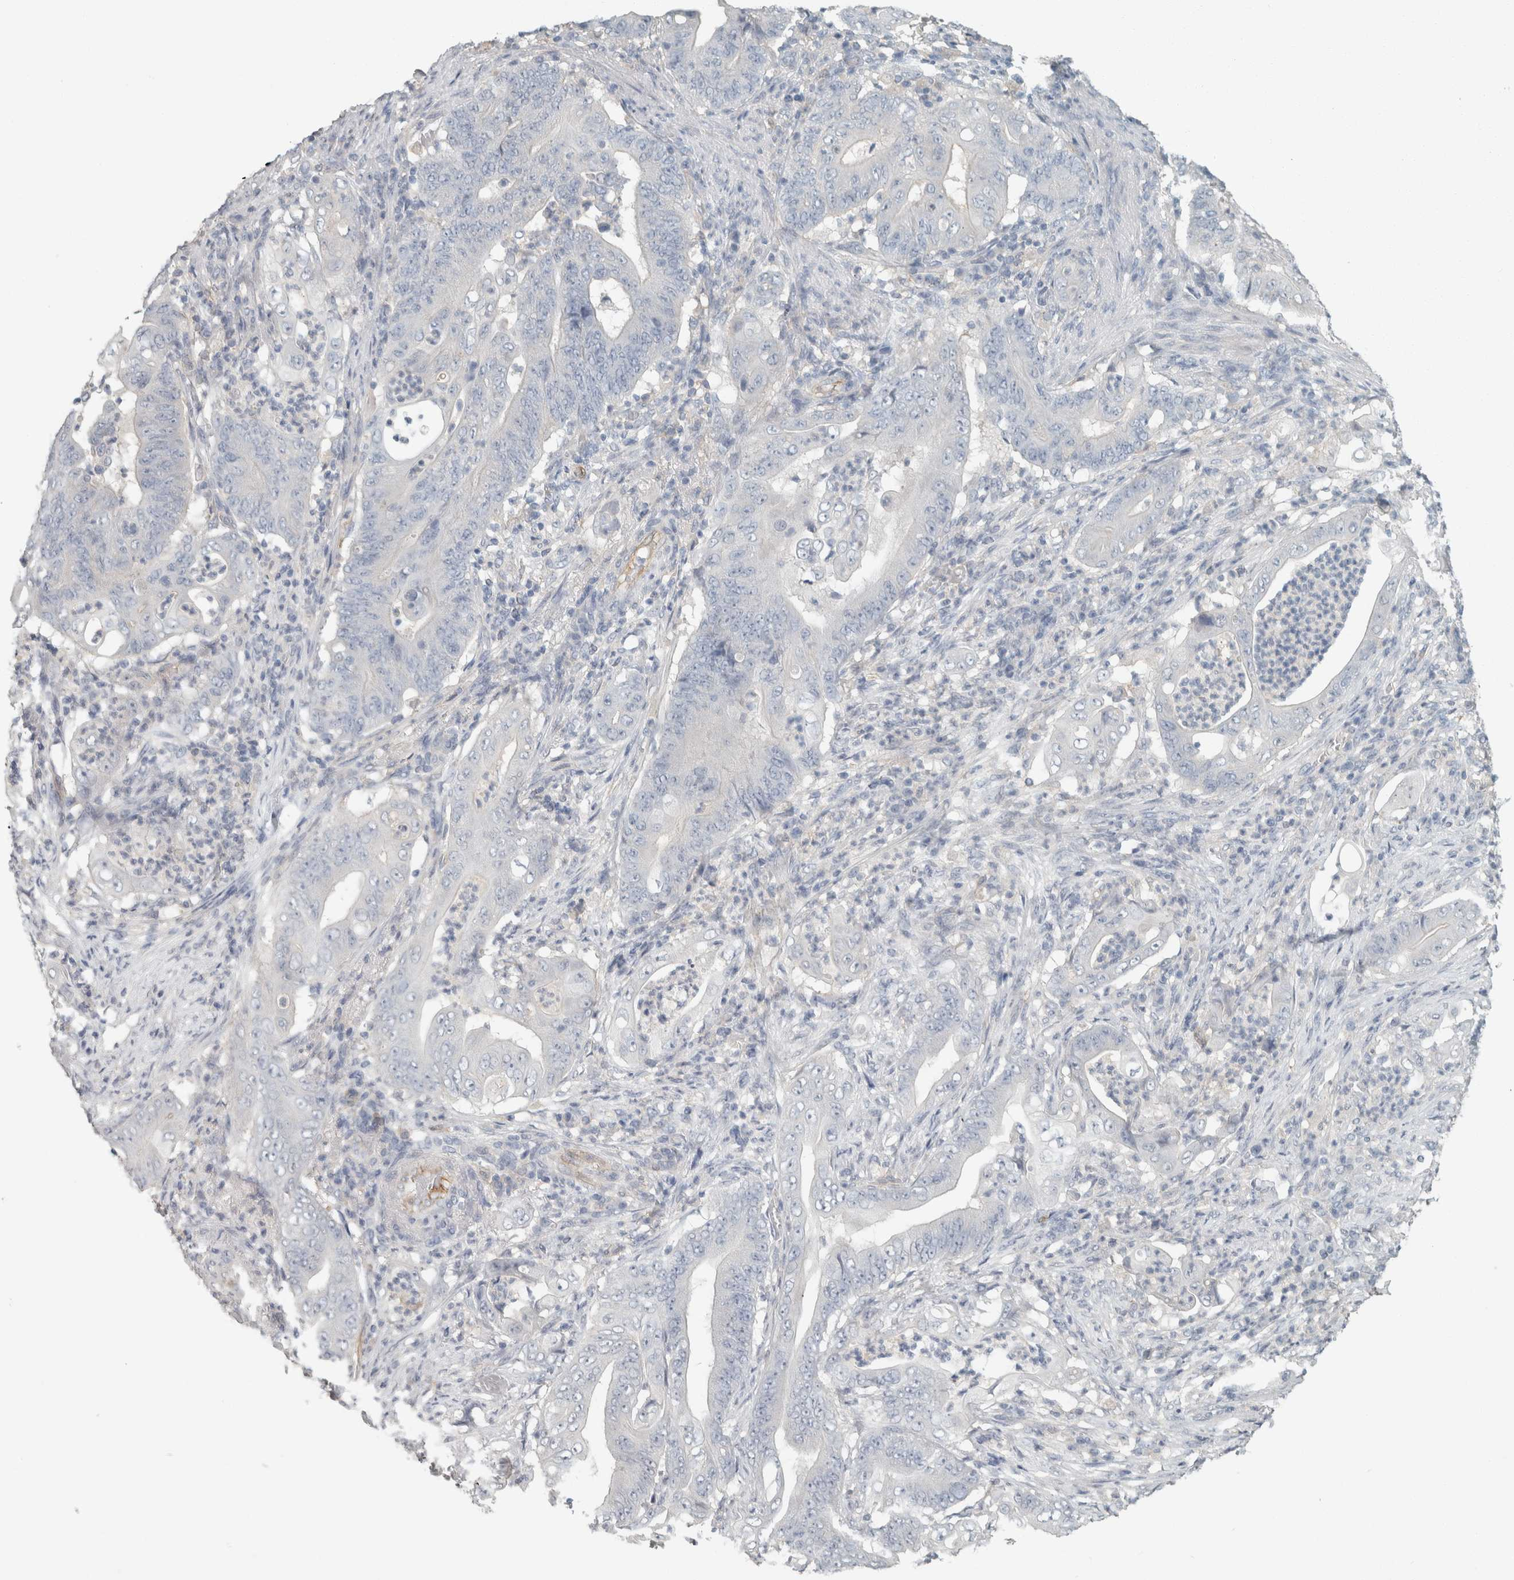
{"staining": {"intensity": "negative", "quantity": "none", "location": "none"}, "tissue": "stomach cancer", "cell_type": "Tumor cells", "image_type": "cancer", "snomed": [{"axis": "morphology", "description": "Adenocarcinoma, NOS"}, {"axis": "topography", "description": "Stomach"}], "caption": "The photomicrograph exhibits no staining of tumor cells in stomach cancer (adenocarcinoma). Brightfield microscopy of immunohistochemistry stained with DAB (brown) and hematoxylin (blue), captured at high magnification.", "gene": "SCIN", "patient": {"sex": "female", "age": 73}}